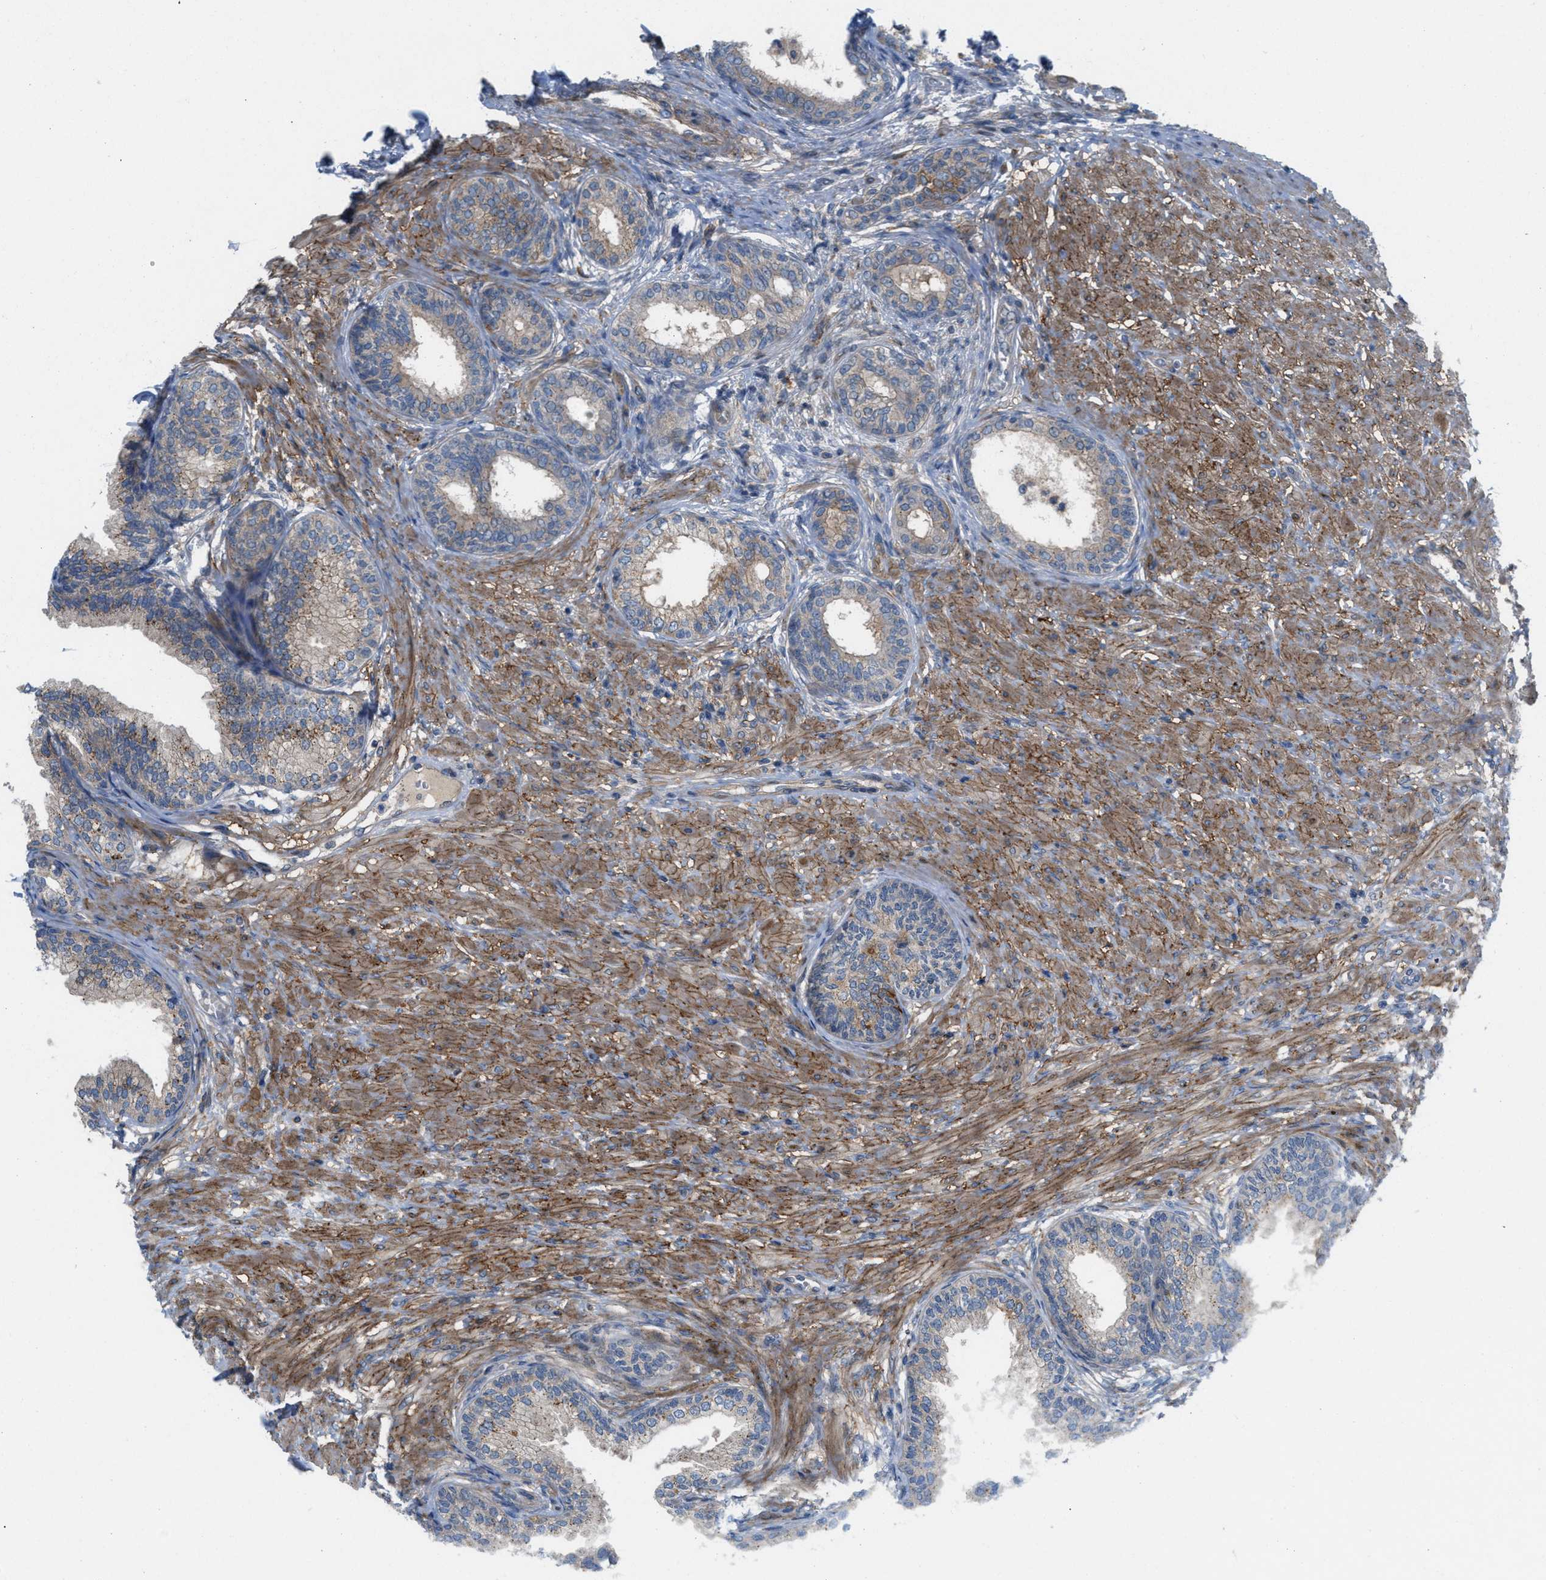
{"staining": {"intensity": "moderate", "quantity": "25%-75%", "location": "cytoplasmic/membranous"}, "tissue": "prostate", "cell_type": "Glandular cells", "image_type": "normal", "snomed": [{"axis": "morphology", "description": "Normal tissue, NOS"}, {"axis": "topography", "description": "Prostate"}], "caption": "Protein analysis of normal prostate shows moderate cytoplasmic/membranous expression in about 25%-75% of glandular cells.", "gene": "CYB5D1", "patient": {"sex": "male", "age": 76}}